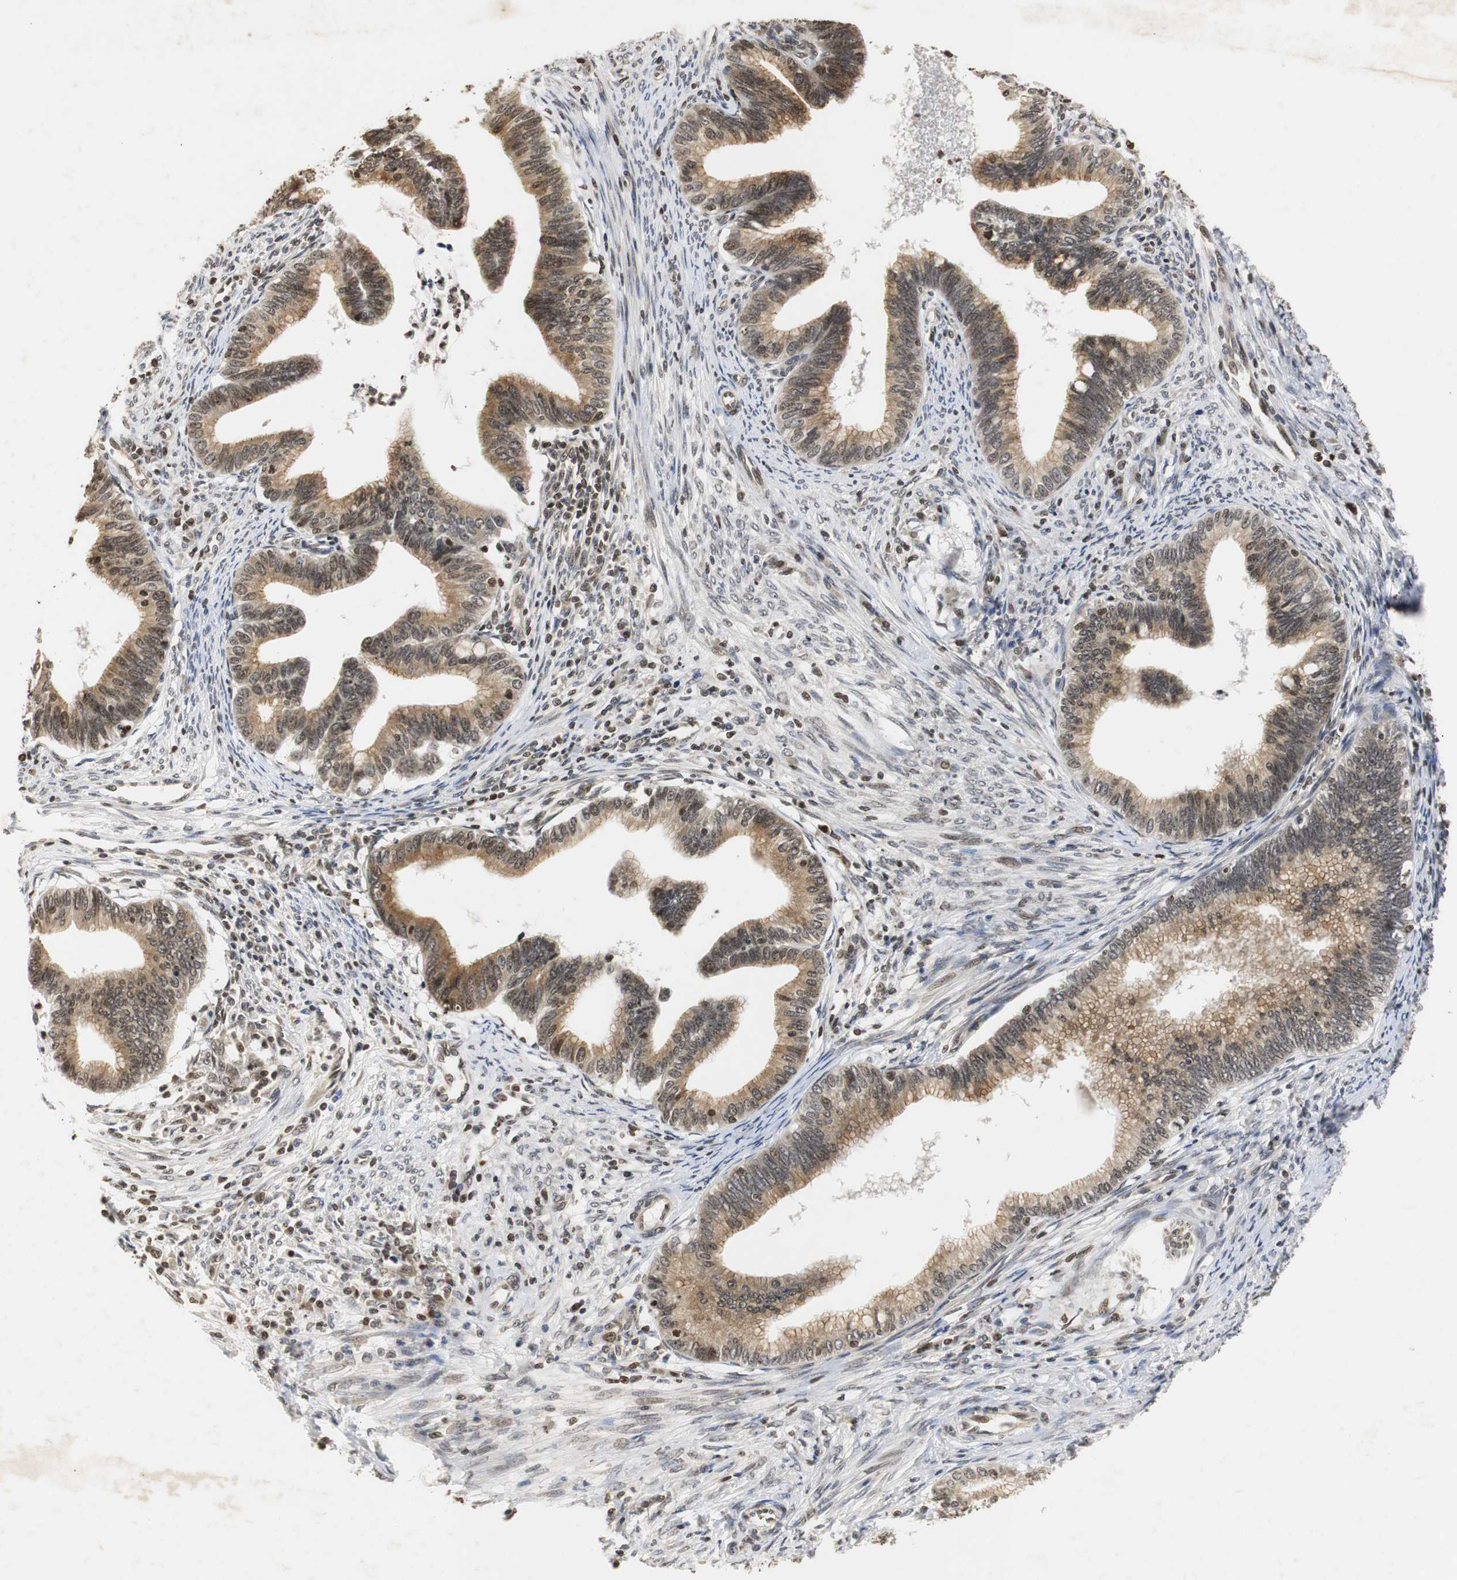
{"staining": {"intensity": "moderate", "quantity": ">75%", "location": "cytoplasmic/membranous,nuclear"}, "tissue": "cervical cancer", "cell_type": "Tumor cells", "image_type": "cancer", "snomed": [{"axis": "morphology", "description": "Adenocarcinoma, NOS"}, {"axis": "topography", "description": "Cervix"}], "caption": "Immunohistochemical staining of human cervical cancer displays moderate cytoplasmic/membranous and nuclear protein staining in approximately >75% of tumor cells. (Brightfield microscopy of DAB IHC at high magnification).", "gene": "ZFC3H1", "patient": {"sex": "female", "age": 36}}